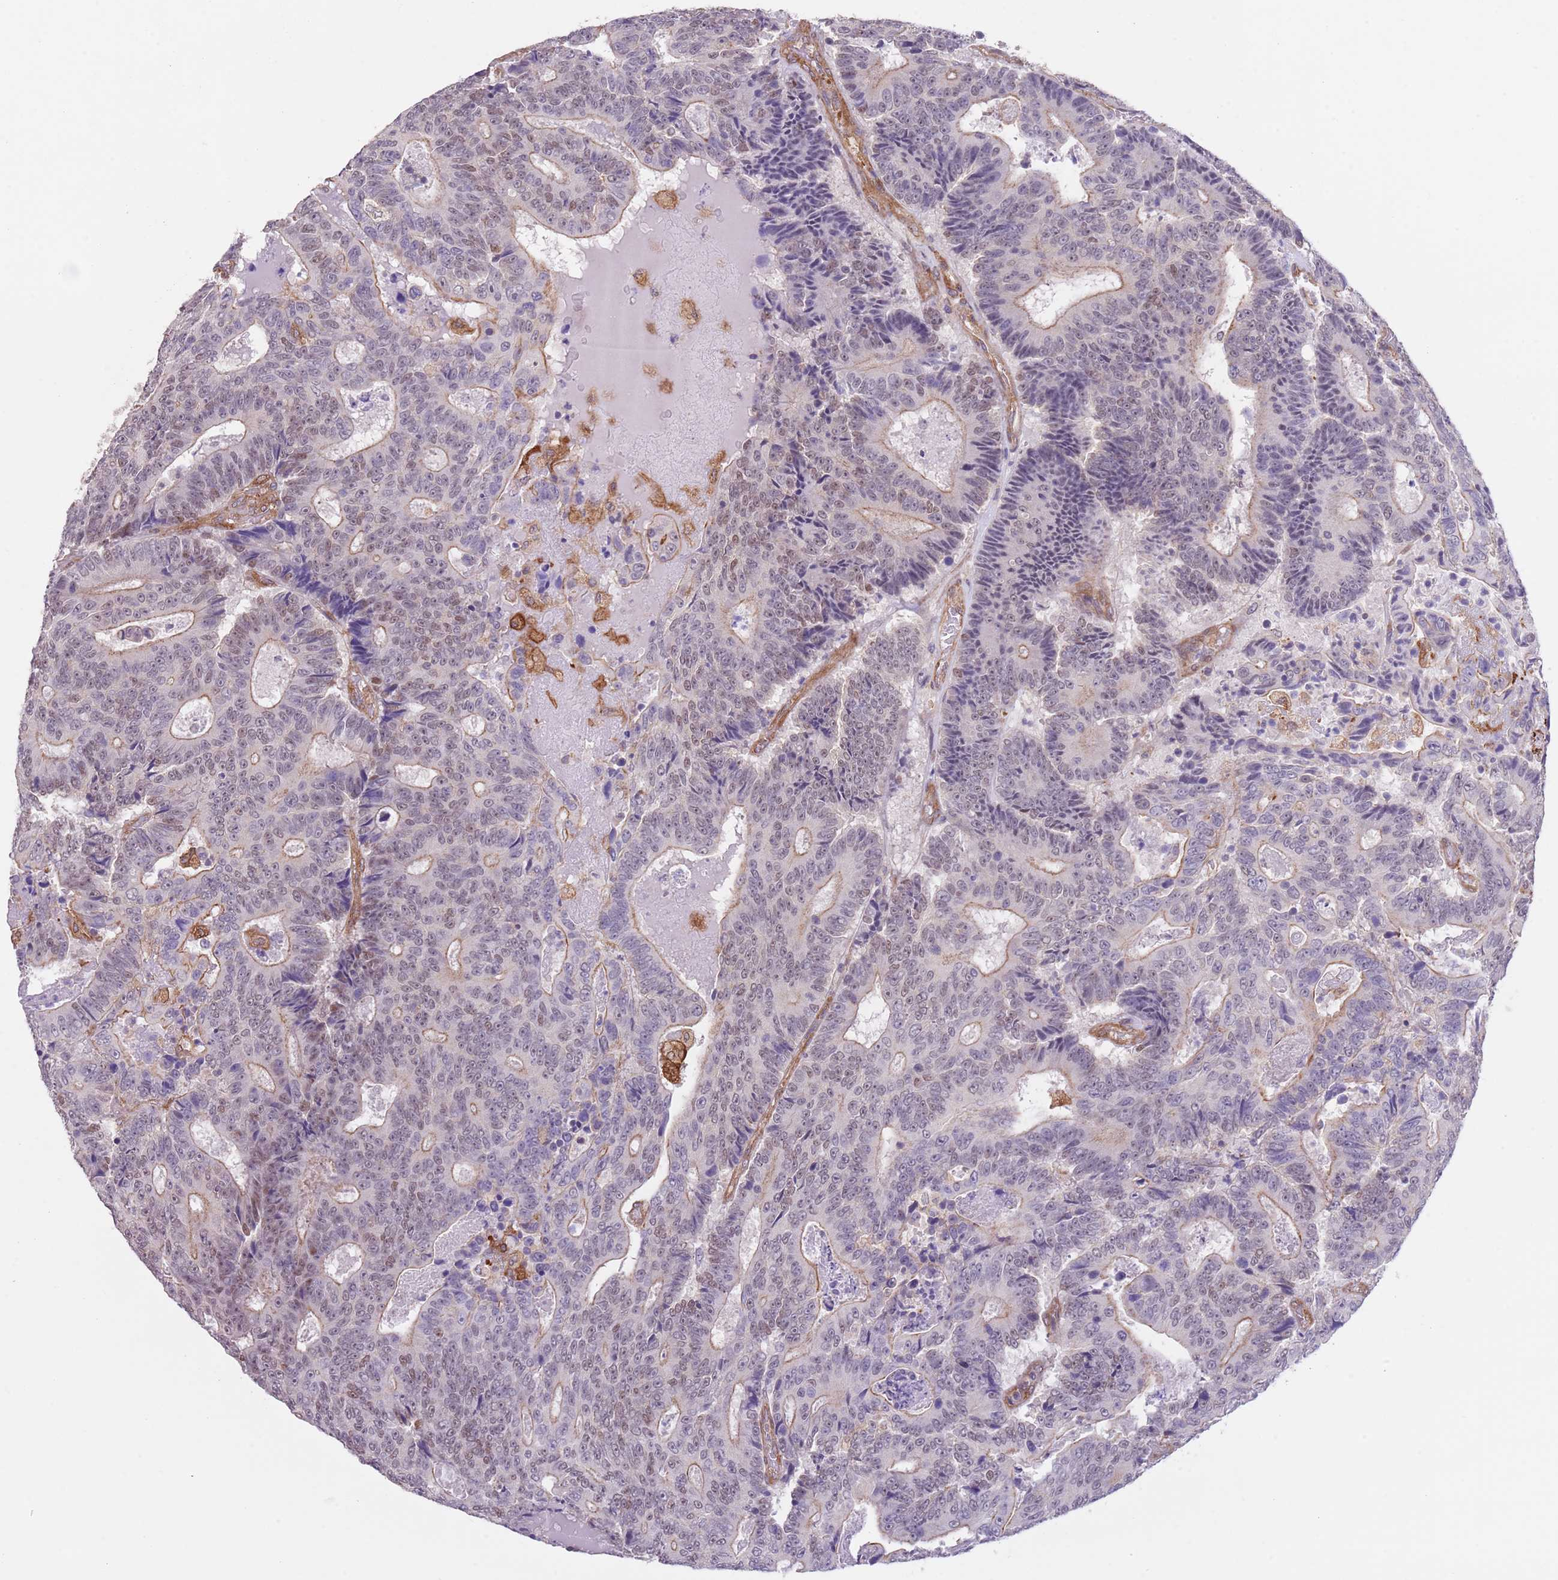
{"staining": {"intensity": "weak", "quantity": "25%-75%", "location": "cytoplasmic/membranous,nuclear"}, "tissue": "colorectal cancer", "cell_type": "Tumor cells", "image_type": "cancer", "snomed": [{"axis": "morphology", "description": "Adenocarcinoma, NOS"}, {"axis": "topography", "description": "Colon"}], "caption": "Human colorectal cancer stained with a brown dye displays weak cytoplasmic/membranous and nuclear positive staining in about 25%-75% of tumor cells.", "gene": "CREBZF", "patient": {"sex": "male", "age": 83}}